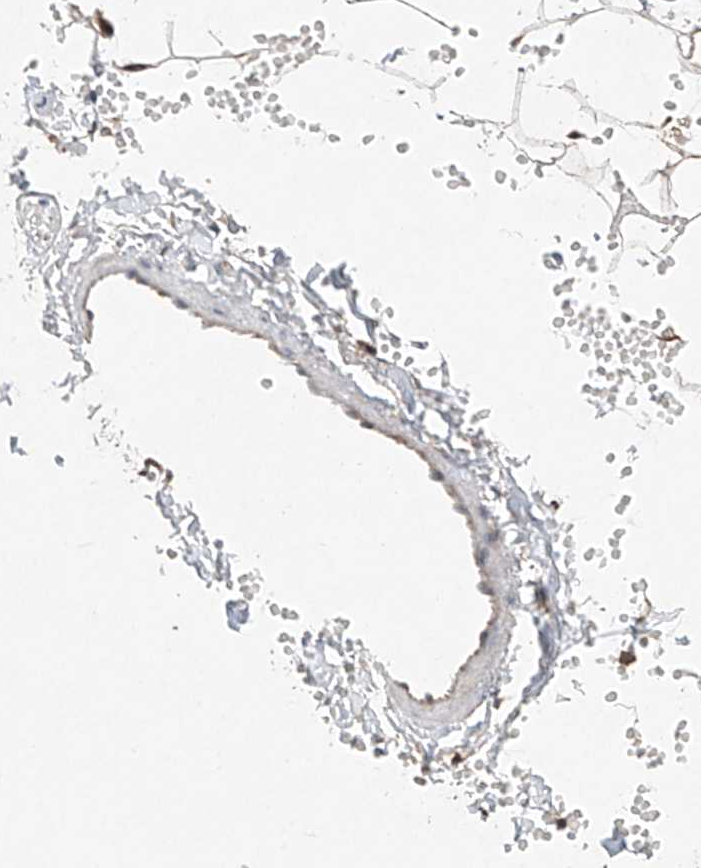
{"staining": {"intensity": "moderate", "quantity": "25%-75%", "location": "cytoplasmic/membranous"}, "tissue": "adipose tissue", "cell_type": "Adipocytes", "image_type": "normal", "snomed": [{"axis": "morphology", "description": "Normal tissue, NOS"}, {"axis": "topography", "description": "Breast"}], "caption": "High-magnification brightfield microscopy of benign adipose tissue stained with DAB (3,3'-diaminobenzidine) (brown) and counterstained with hematoxylin (blue). adipocytes exhibit moderate cytoplasmic/membranous staining is present in approximately25%-75% of cells.", "gene": "DCAF11", "patient": {"sex": "female", "age": 23}}